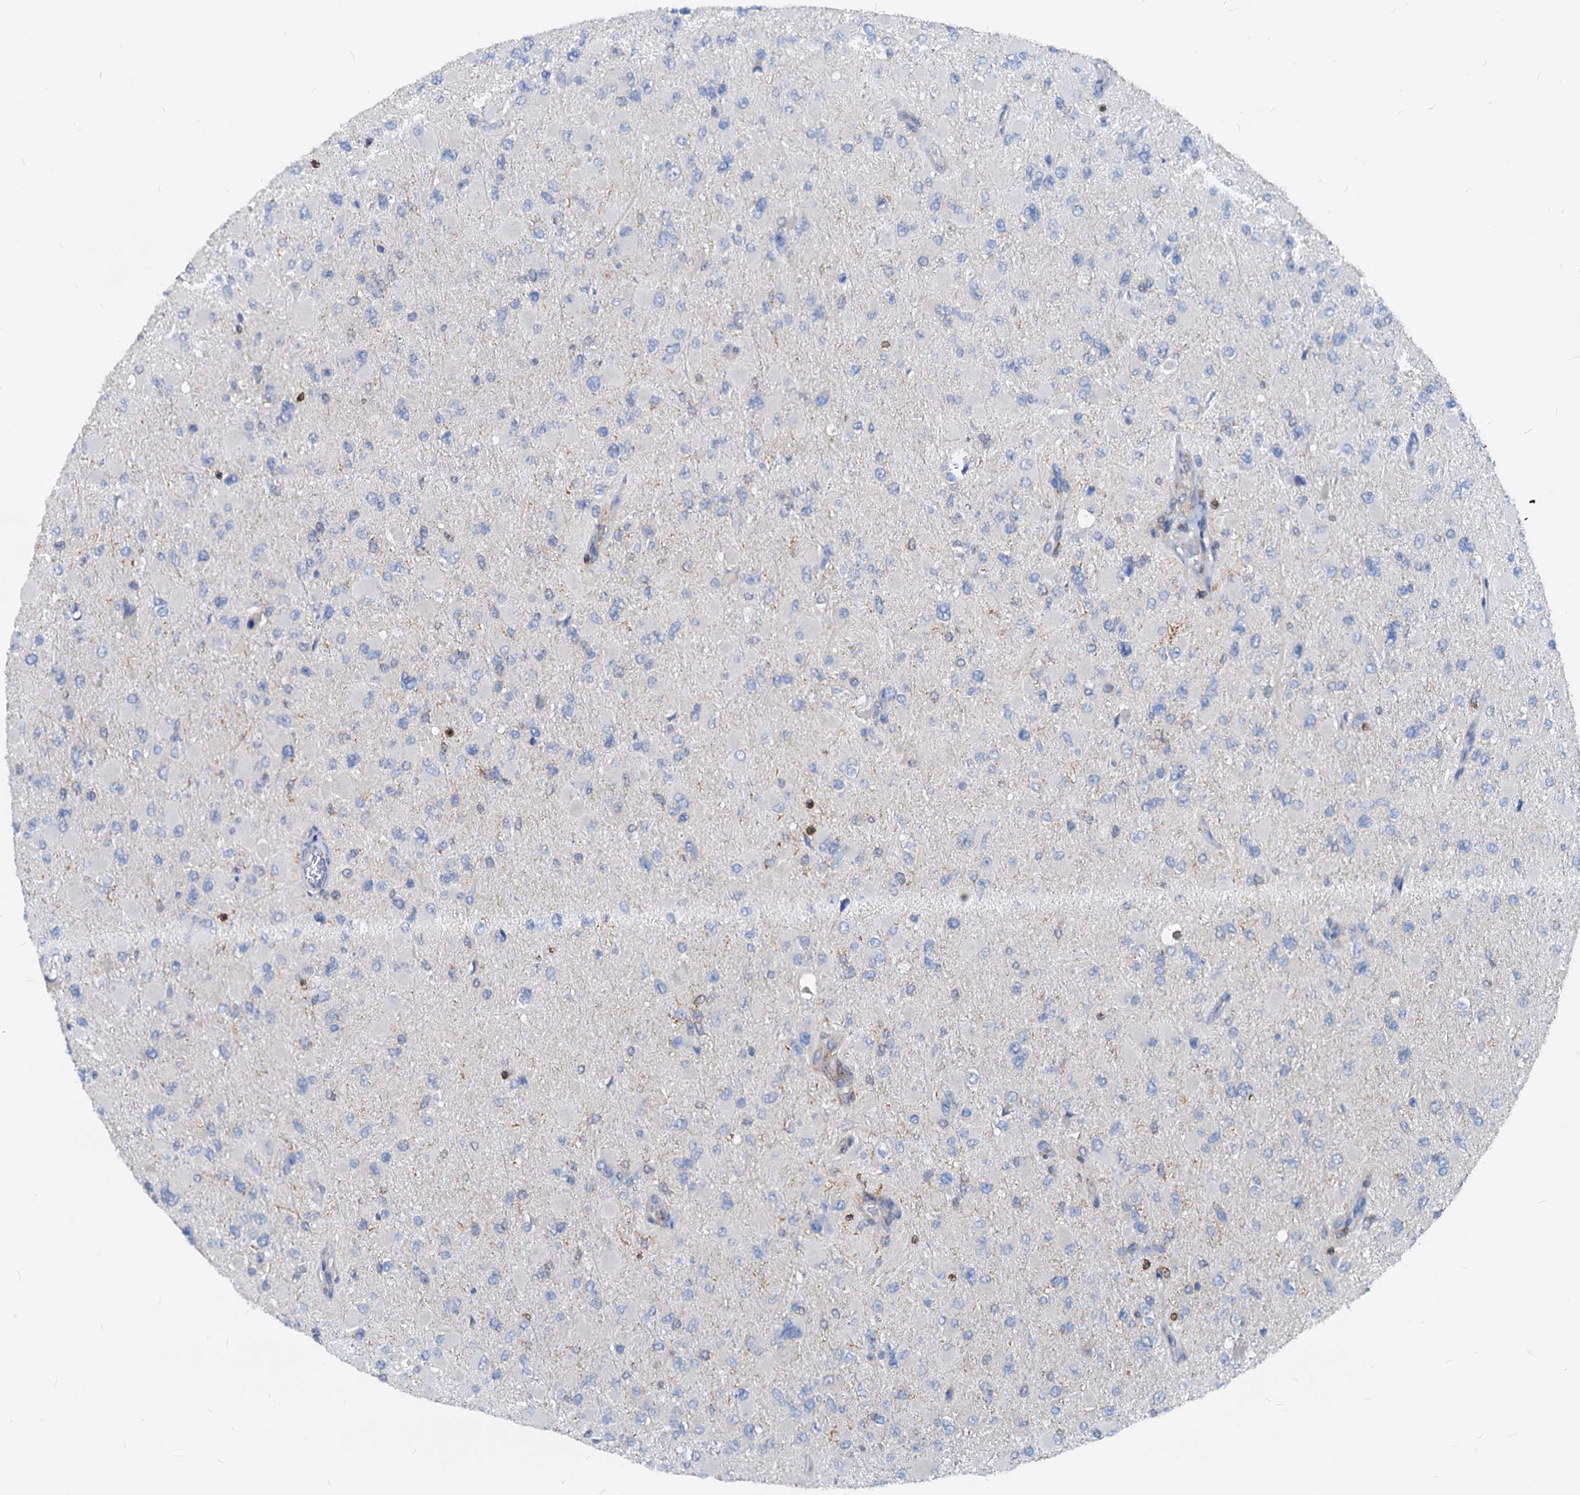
{"staining": {"intensity": "negative", "quantity": "none", "location": "none"}, "tissue": "glioma", "cell_type": "Tumor cells", "image_type": "cancer", "snomed": [{"axis": "morphology", "description": "Glioma, malignant, High grade"}, {"axis": "topography", "description": "Cerebral cortex"}], "caption": "This image is of glioma stained with immunohistochemistry (IHC) to label a protein in brown with the nuclei are counter-stained blue. There is no expression in tumor cells. (DAB immunohistochemistry (IHC) with hematoxylin counter stain).", "gene": "LCP2", "patient": {"sex": "female", "age": 36}}